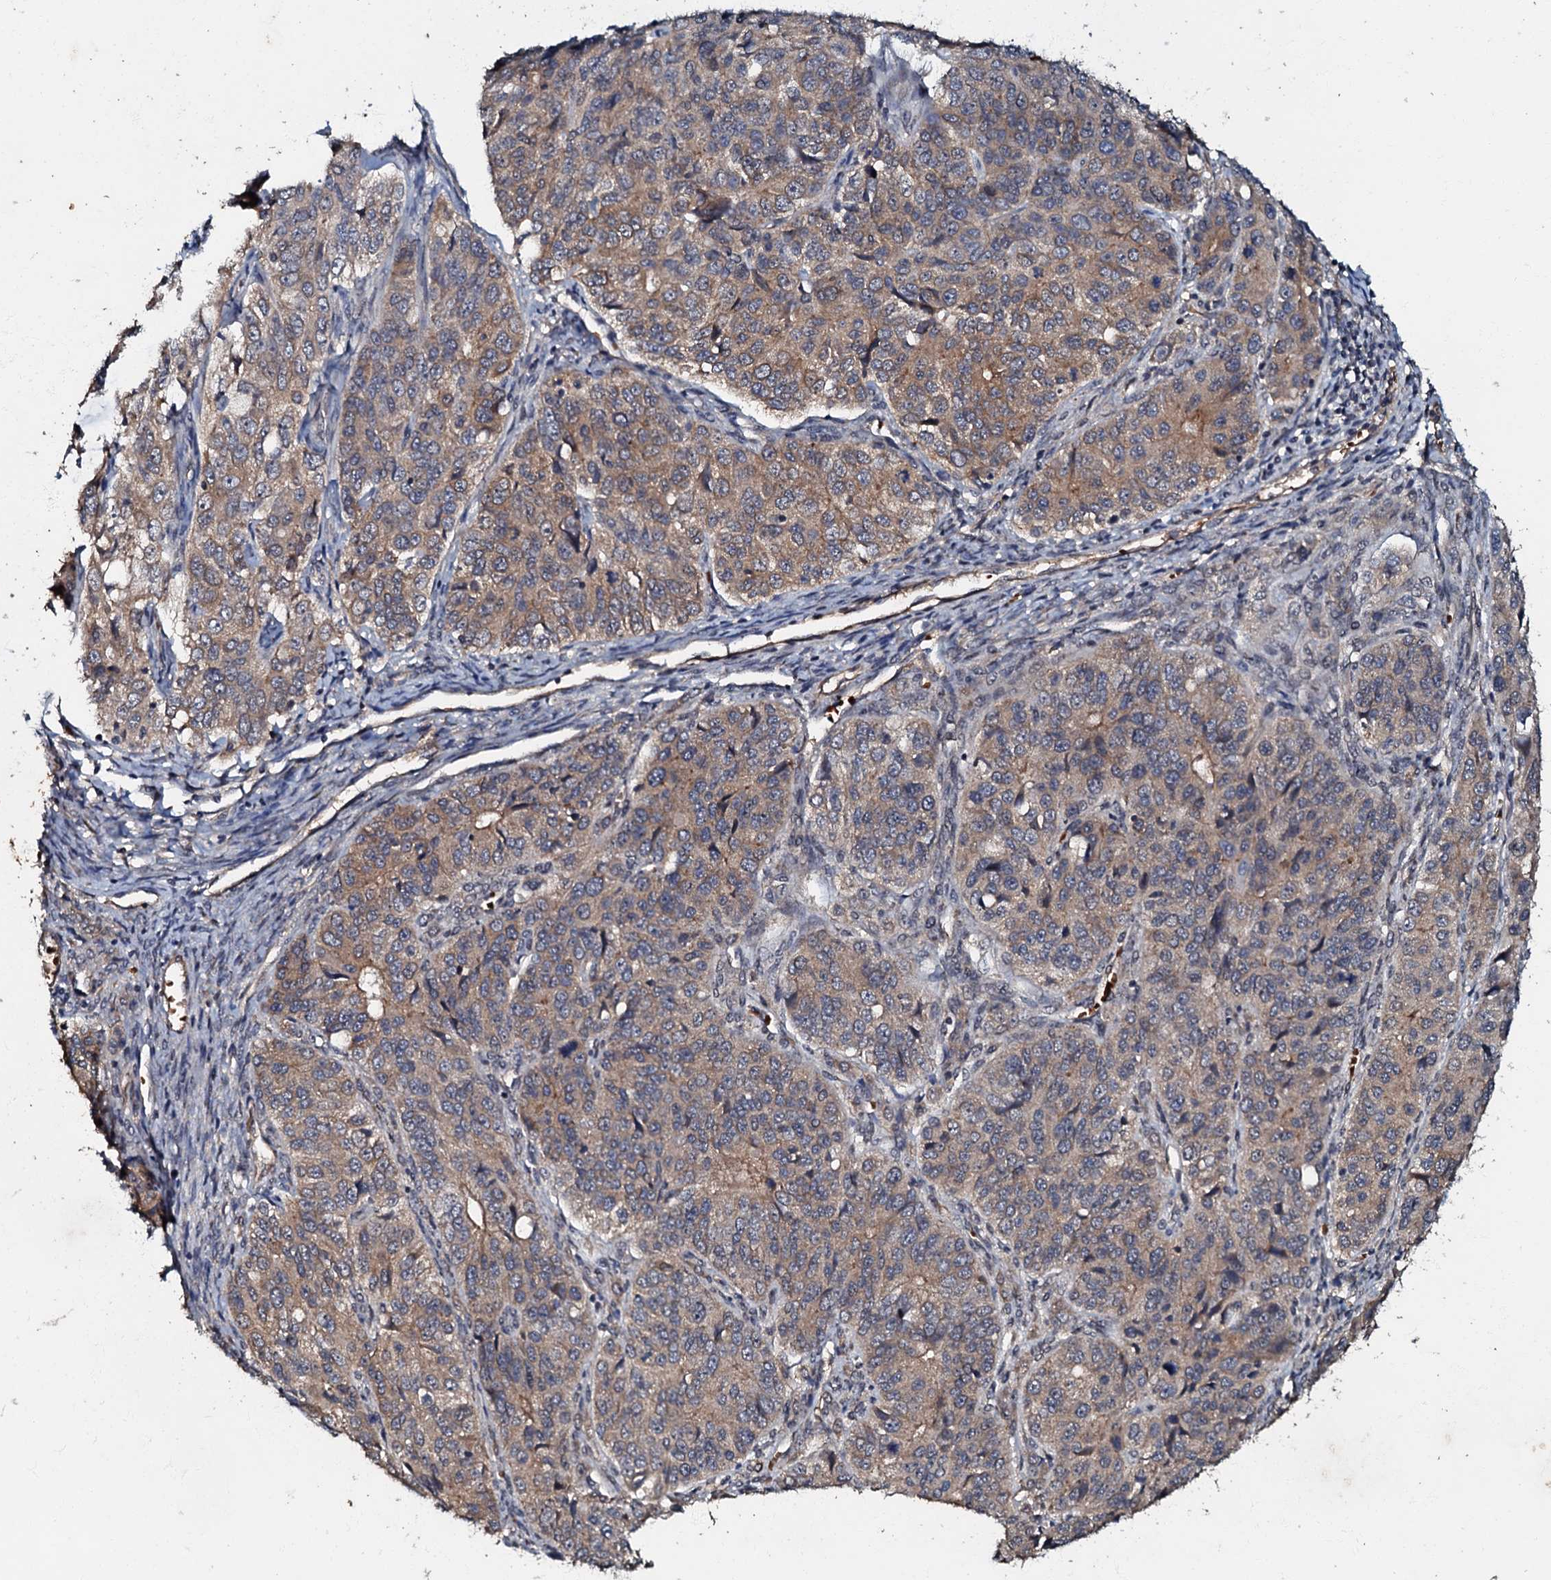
{"staining": {"intensity": "moderate", "quantity": "25%-75%", "location": "cytoplasmic/membranous"}, "tissue": "ovarian cancer", "cell_type": "Tumor cells", "image_type": "cancer", "snomed": [{"axis": "morphology", "description": "Carcinoma, endometroid"}, {"axis": "topography", "description": "Ovary"}], "caption": "Ovarian cancer stained with a protein marker shows moderate staining in tumor cells.", "gene": "MANSC4", "patient": {"sex": "female", "age": 51}}